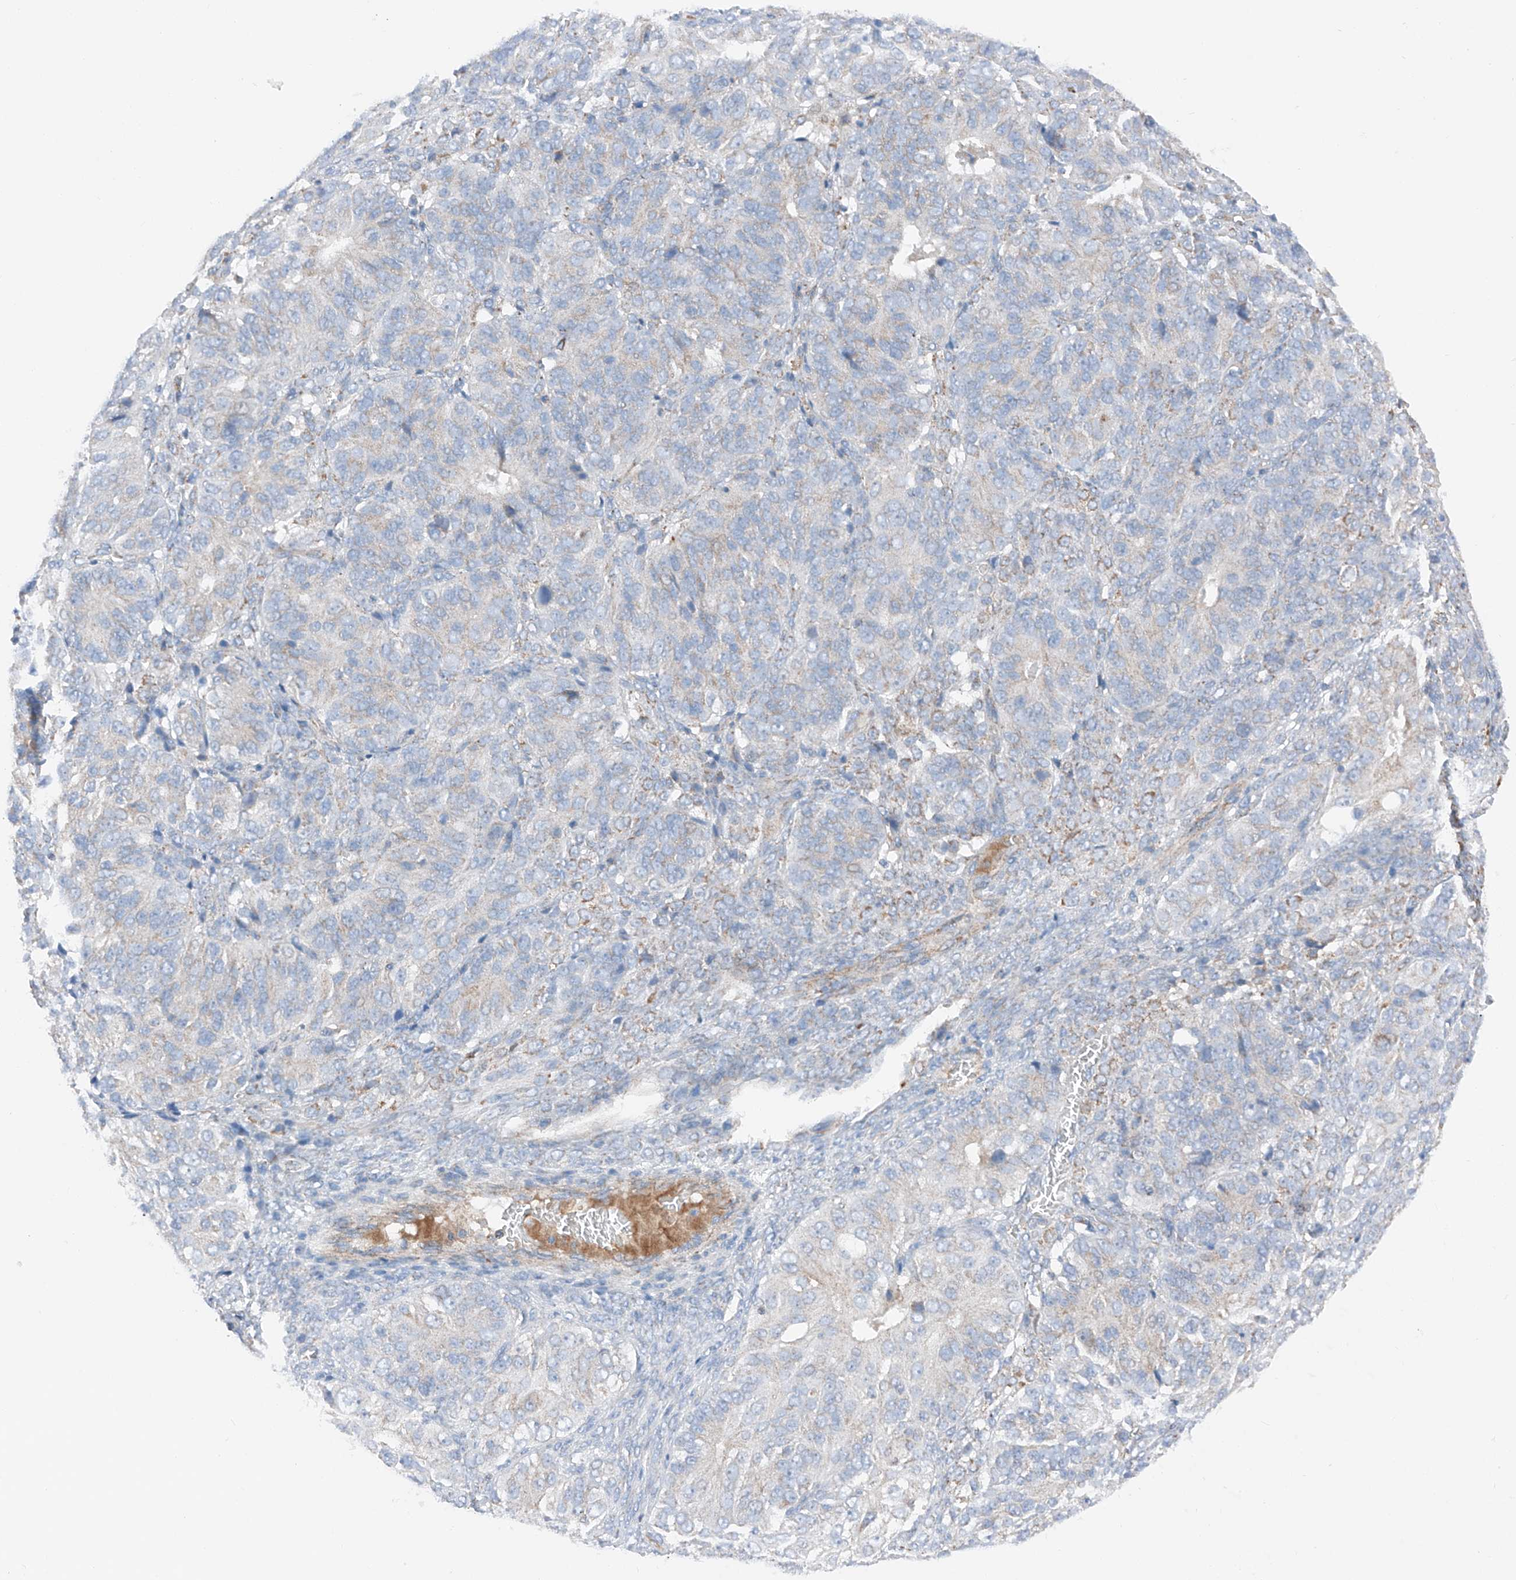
{"staining": {"intensity": "negative", "quantity": "none", "location": "none"}, "tissue": "ovarian cancer", "cell_type": "Tumor cells", "image_type": "cancer", "snomed": [{"axis": "morphology", "description": "Carcinoma, endometroid"}, {"axis": "topography", "description": "Ovary"}], "caption": "Immunohistochemical staining of endometroid carcinoma (ovarian) shows no significant staining in tumor cells.", "gene": "MRAP", "patient": {"sex": "female", "age": 51}}